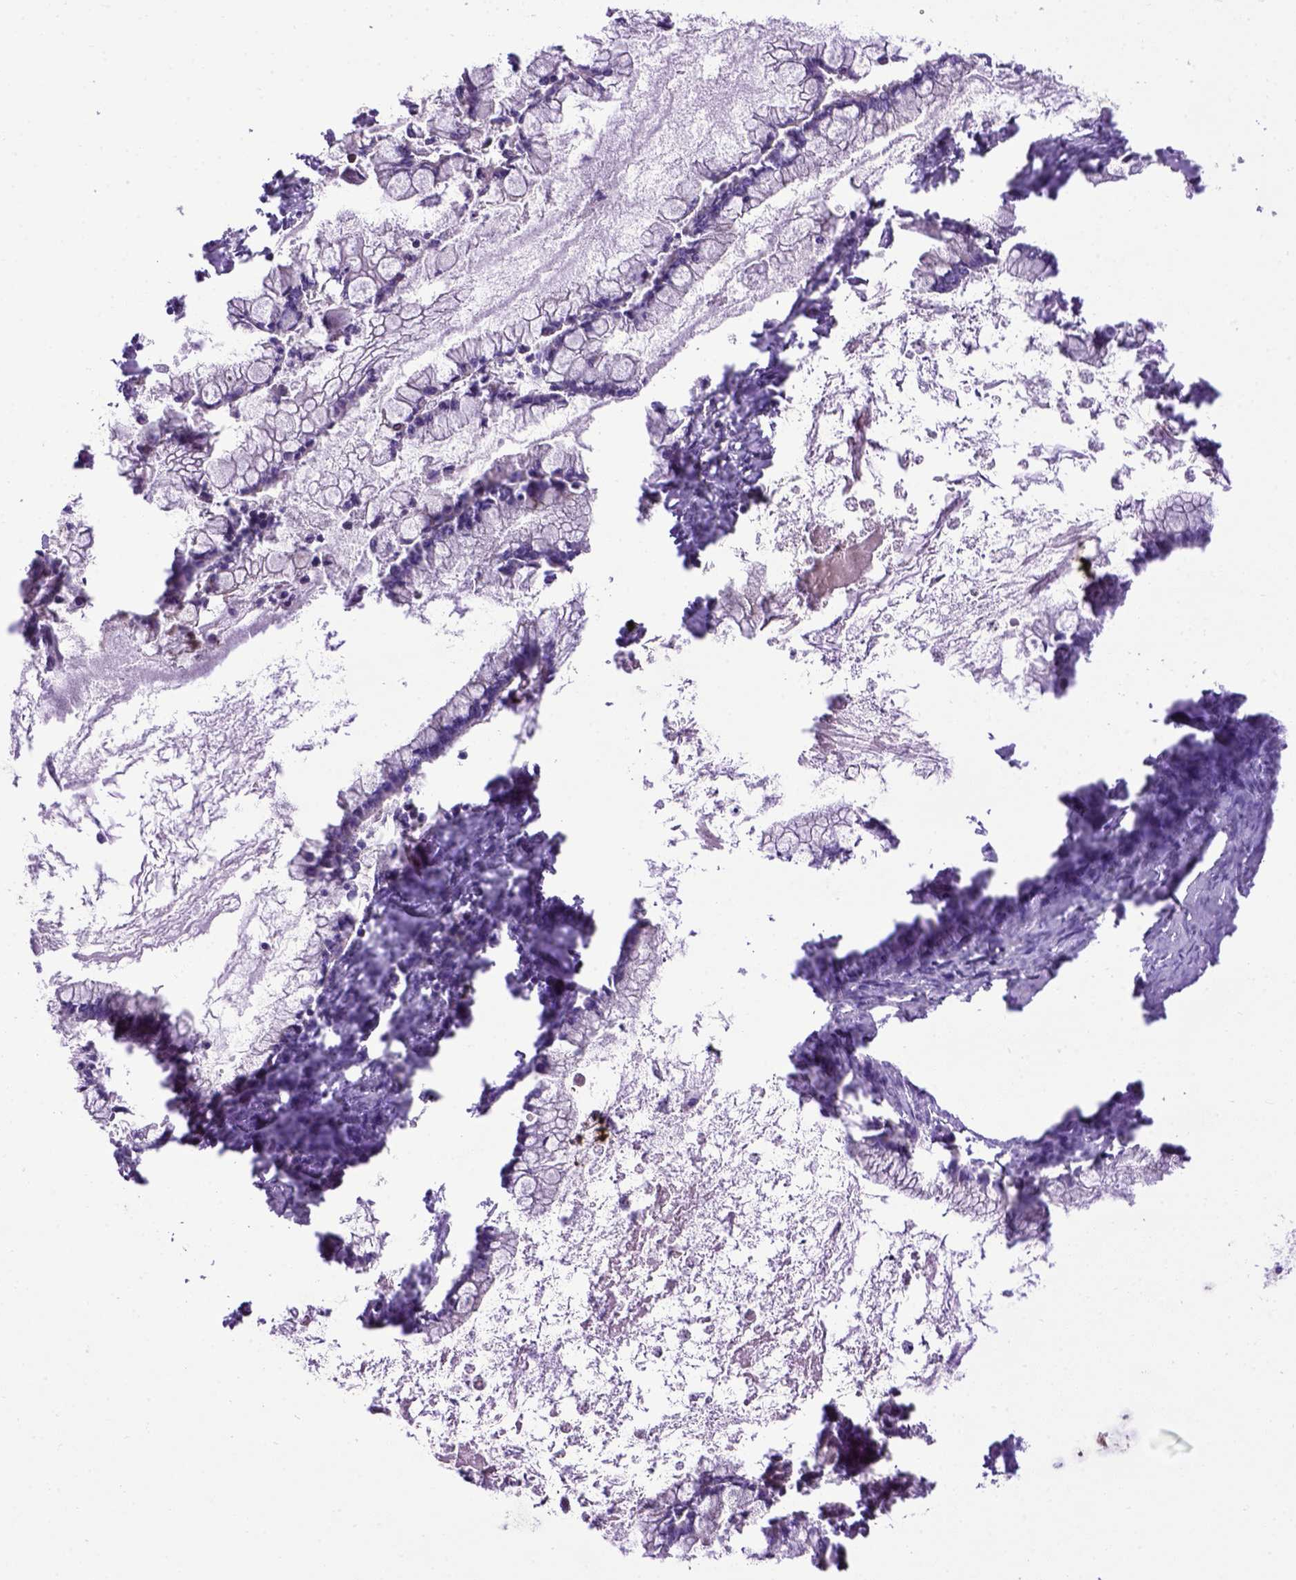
{"staining": {"intensity": "negative", "quantity": "none", "location": "none"}, "tissue": "ovarian cancer", "cell_type": "Tumor cells", "image_type": "cancer", "snomed": [{"axis": "morphology", "description": "Cystadenocarcinoma, mucinous, NOS"}, {"axis": "topography", "description": "Ovary"}], "caption": "Immunohistochemical staining of human ovarian mucinous cystadenocarcinoma exhibits no significant positivity in tumor cells.", "gene": "ADAM12", "patient": {"sex": "female", "age": 67}}